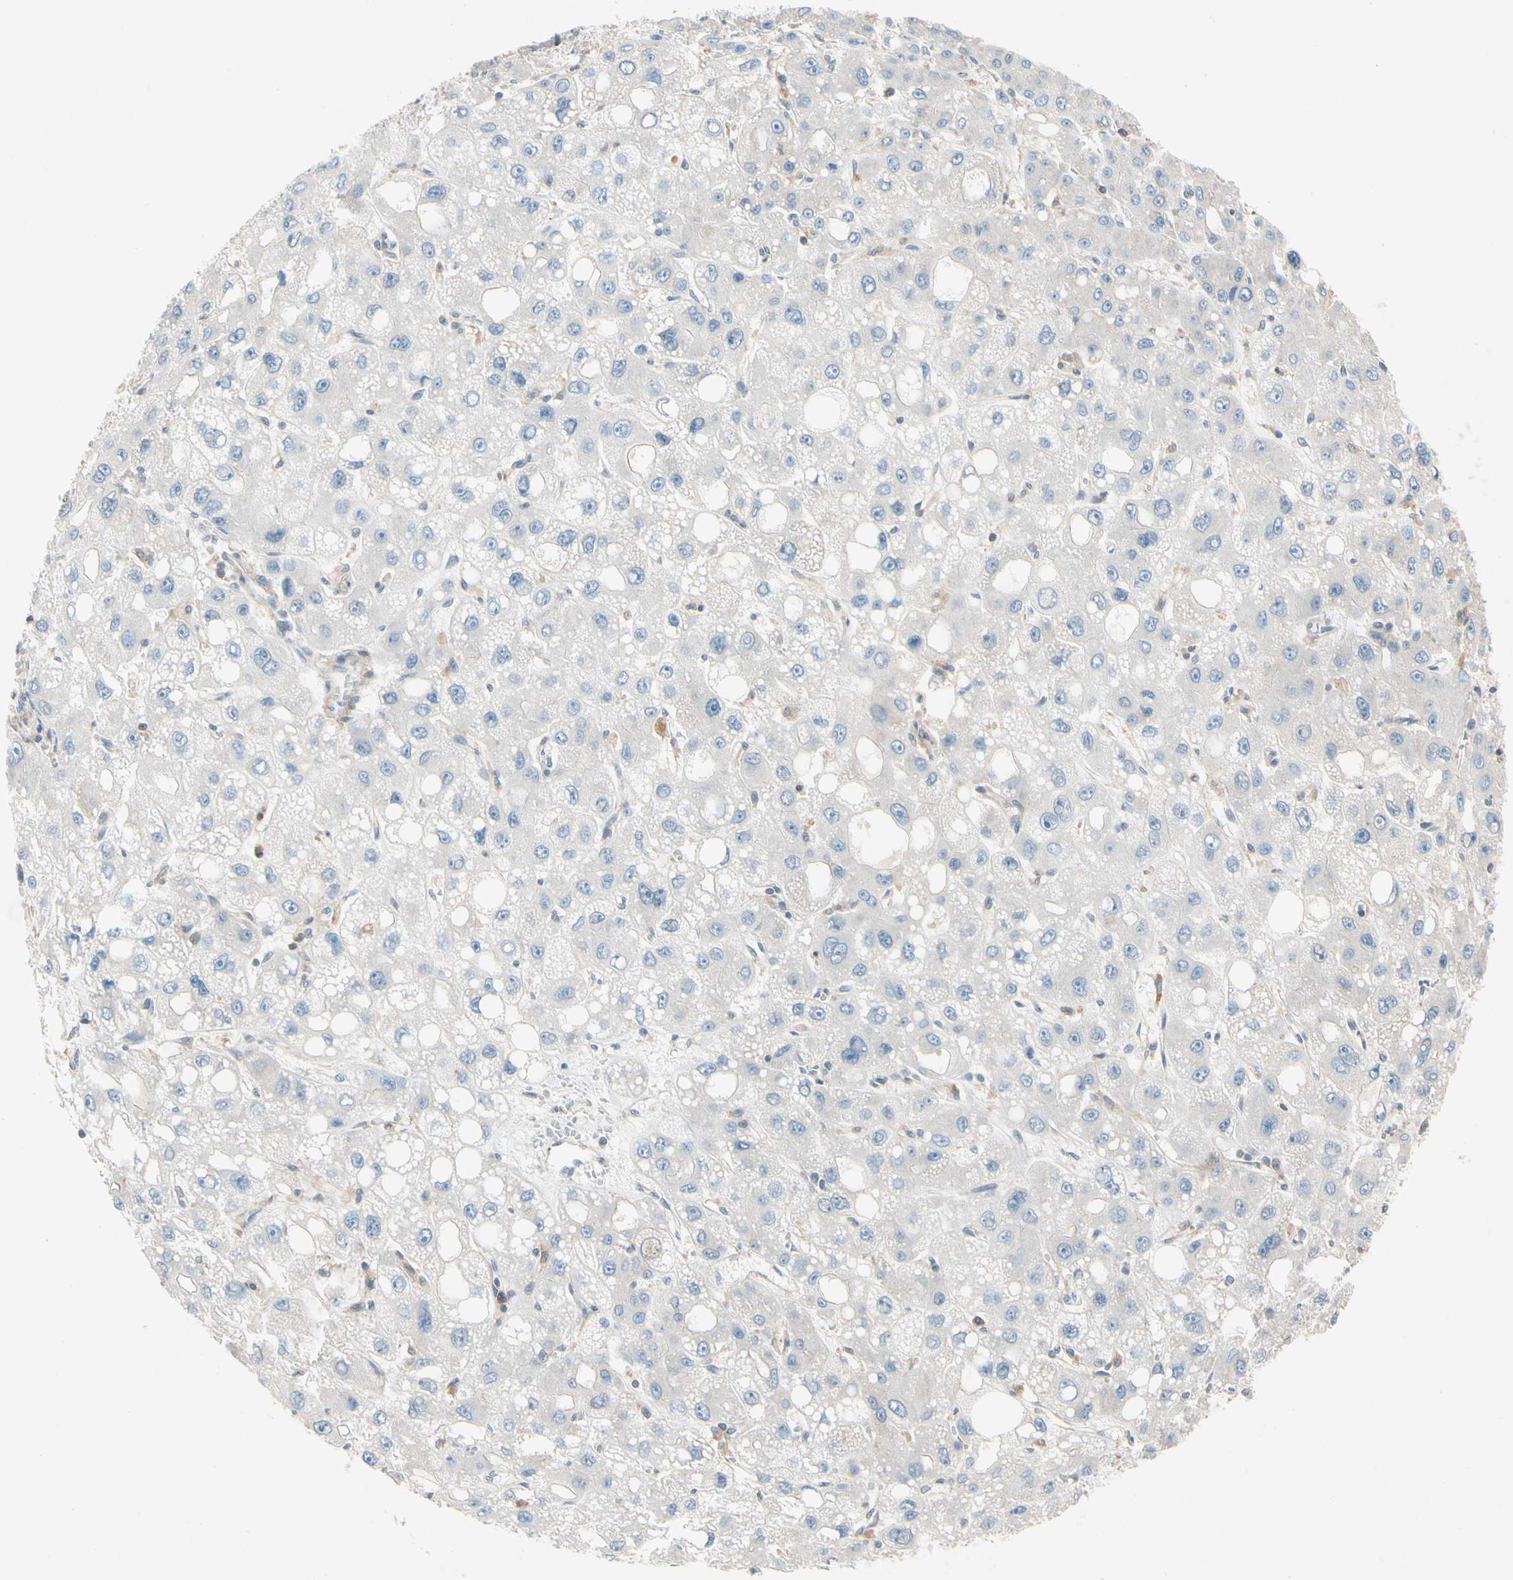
{"staining": {"intensity": "negative", "quantity": "none", "location": "none"}, "tissue": "liver cancer", "cell_type": "Tumor cells", "image_type": "cancer", "snomed": [{"axis": "morphology", "description": "Carcinoma, Hepatocellular, NOS"}, {"axis": "topography", "description": "Liver"}], "caption": "Immunohistochemistry of human liver hepatocellular carcinoma reveals no expression in tumor cells.", "gene": "WIPI1", "patient": {"sex": "male", "age": 55}}